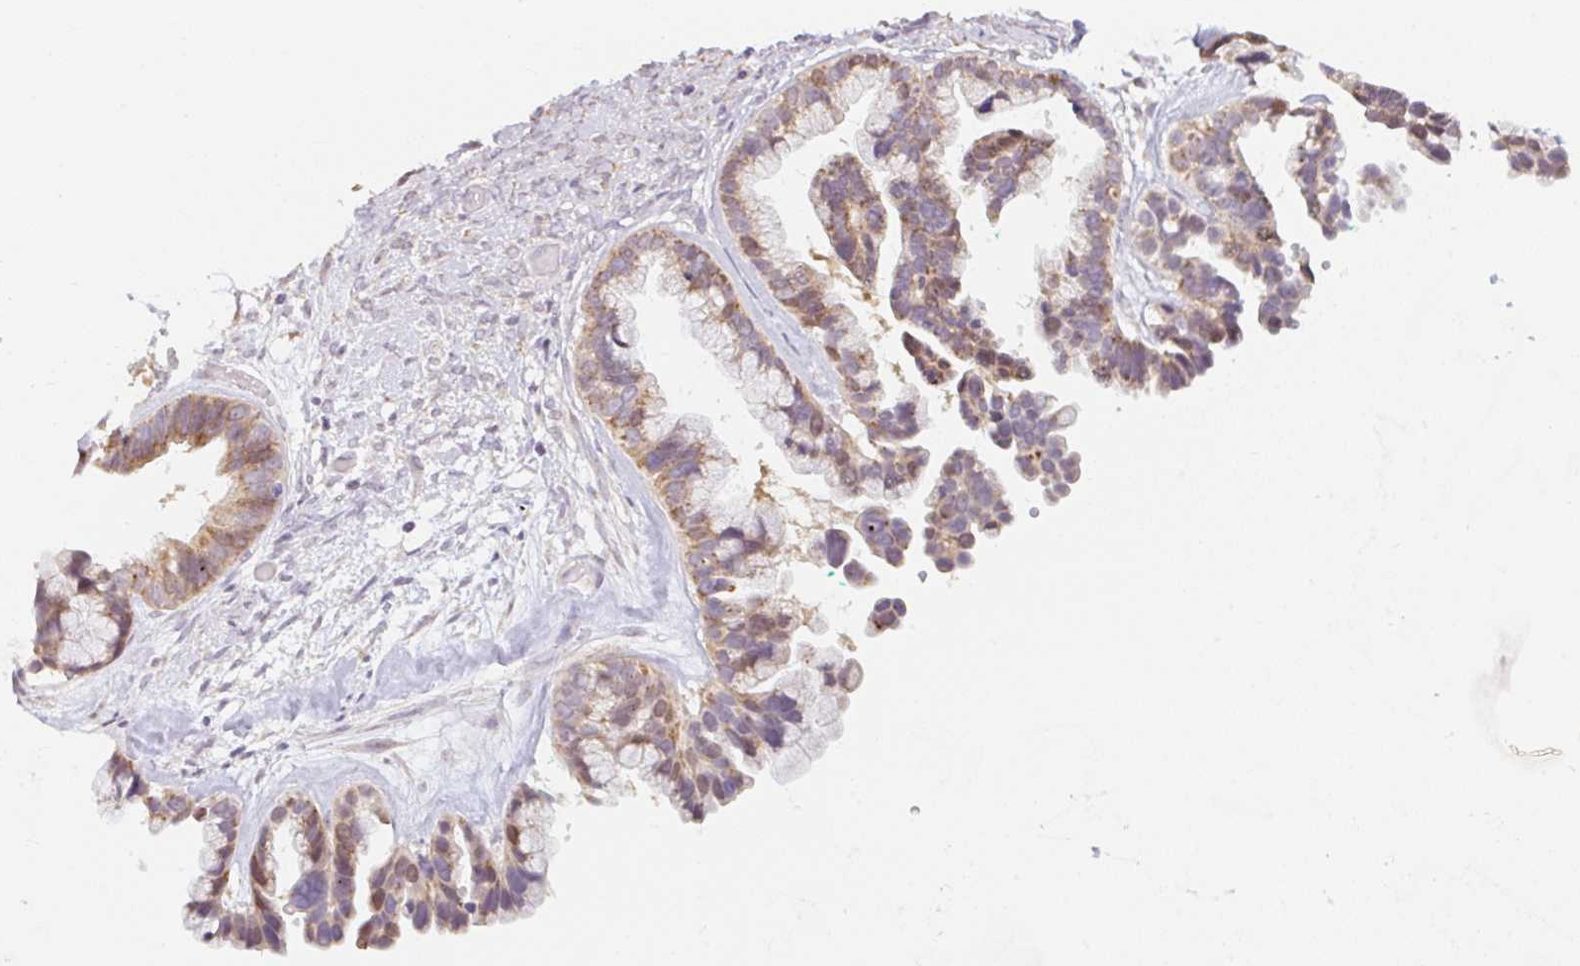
{"staining": {"intensity": "moderate", "quantity": ">75%", "location": "cytoplasmic/membranous"}, "tissue": "ovarian cancer", "cell_type": "Tumor cells", "image_type": "cancer", "snomed": [{"axis": "morphology", "description": "Cystadenocarcinoma, serous, NOS"}, {"axis": "topography", "description": "Ovary"}], "caption": "Immunohistochemistry (IHC) of human ovarian serous cystadenocarcinoma shows medium levels of moderate cytoplasmic/membranous expression in approximately >75% of tumor cells.", "gene": "MIA2", "patient": {"sex": "female", "age": 56}}